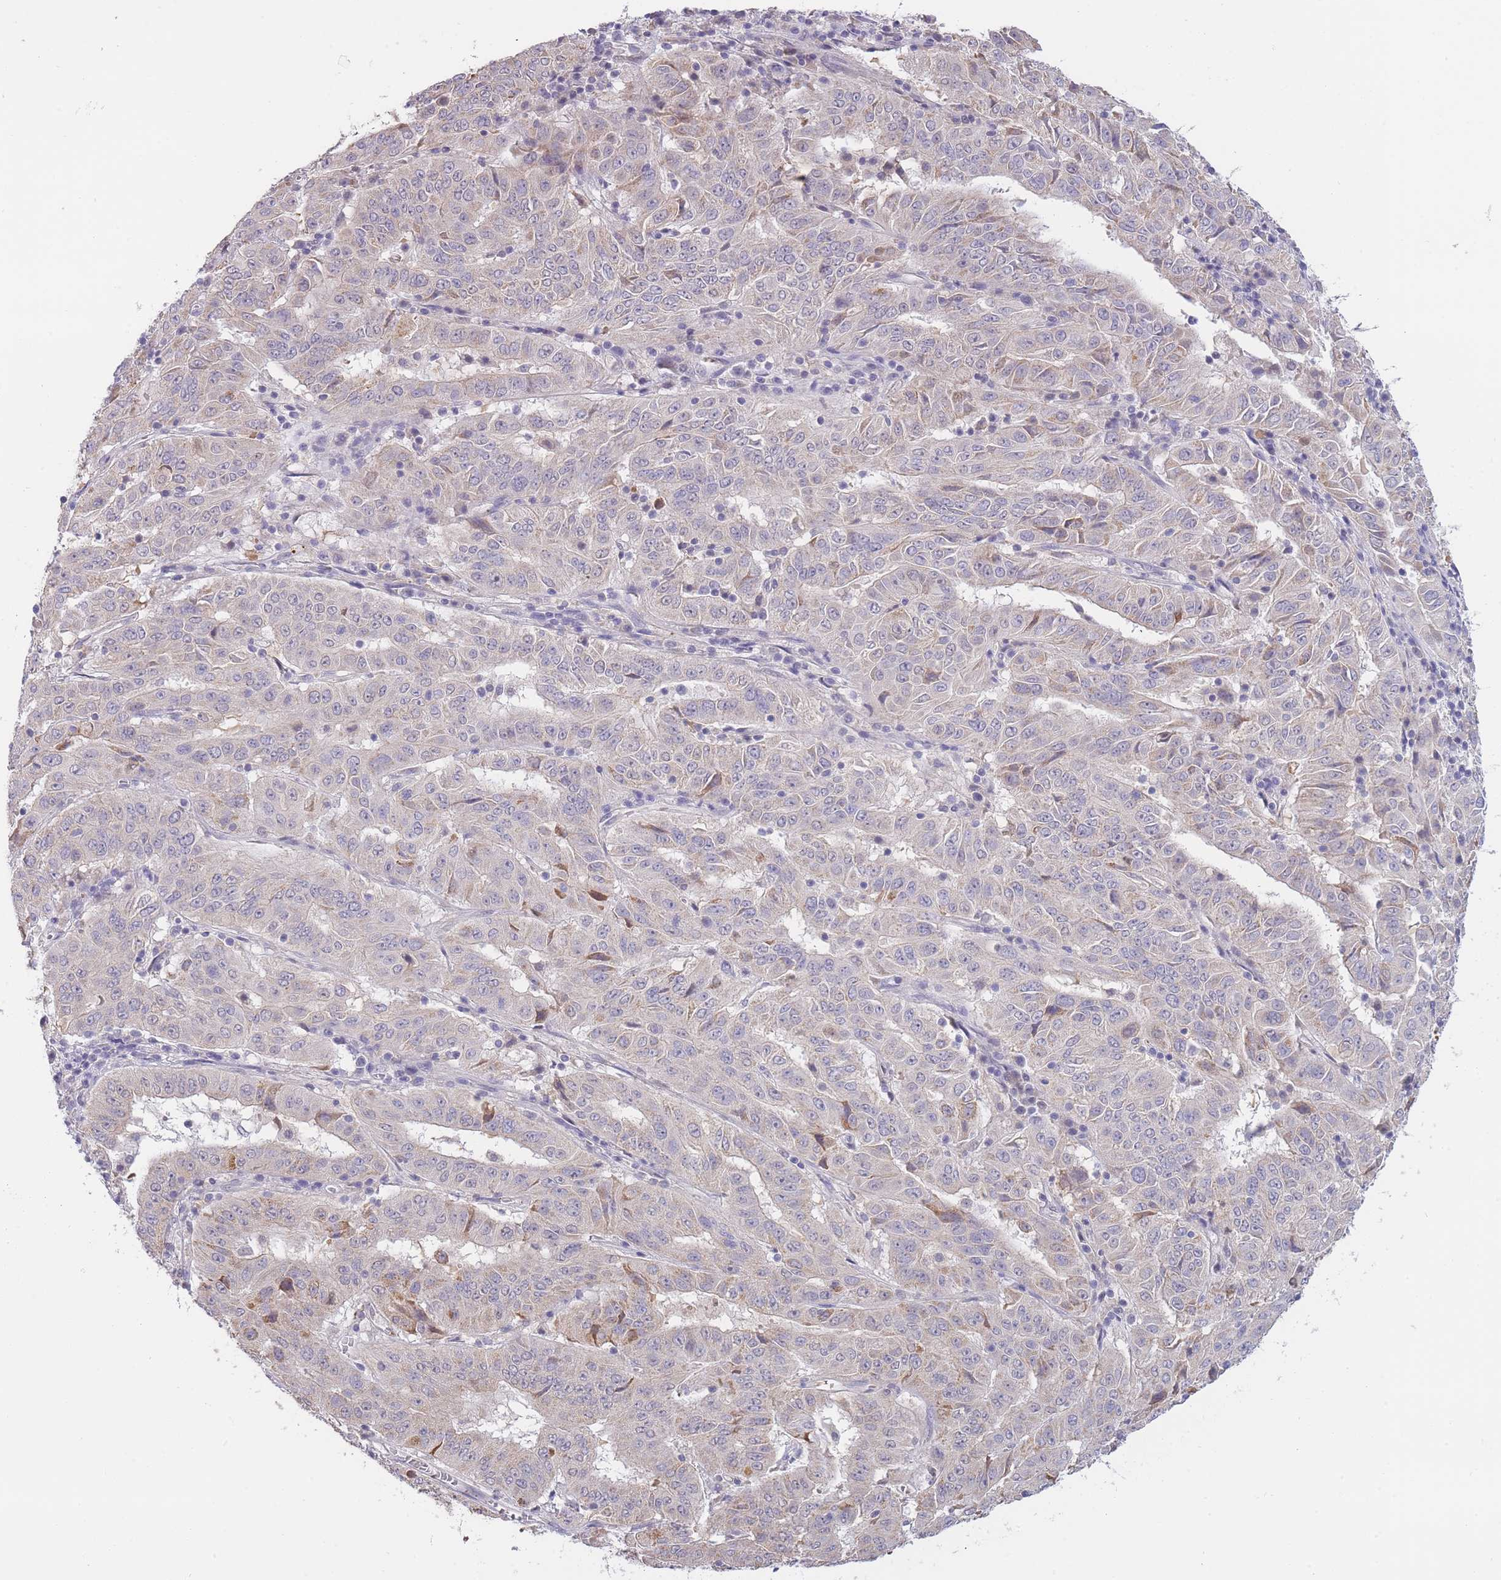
{"staining": {"intensity": "negative", "quantity": "none", "location": "none"}, "tissue": "pancreatic cancer", "cell_type": "Tumor cells", "image_type": "cancer", "snomed": [{"axis": "morphology", "description": "Adenocarcinoma, NOS"}, {"axis": "topography", "description": "Pancreas"}], "caption": "This is a photomicrograph of immunohistochemistry staining of pancreatic adenocarcinoma, which shows no staining in tumor cells.", "gene": "GOLGA6L25", "patient": {"sex": "male", "age": 63}}